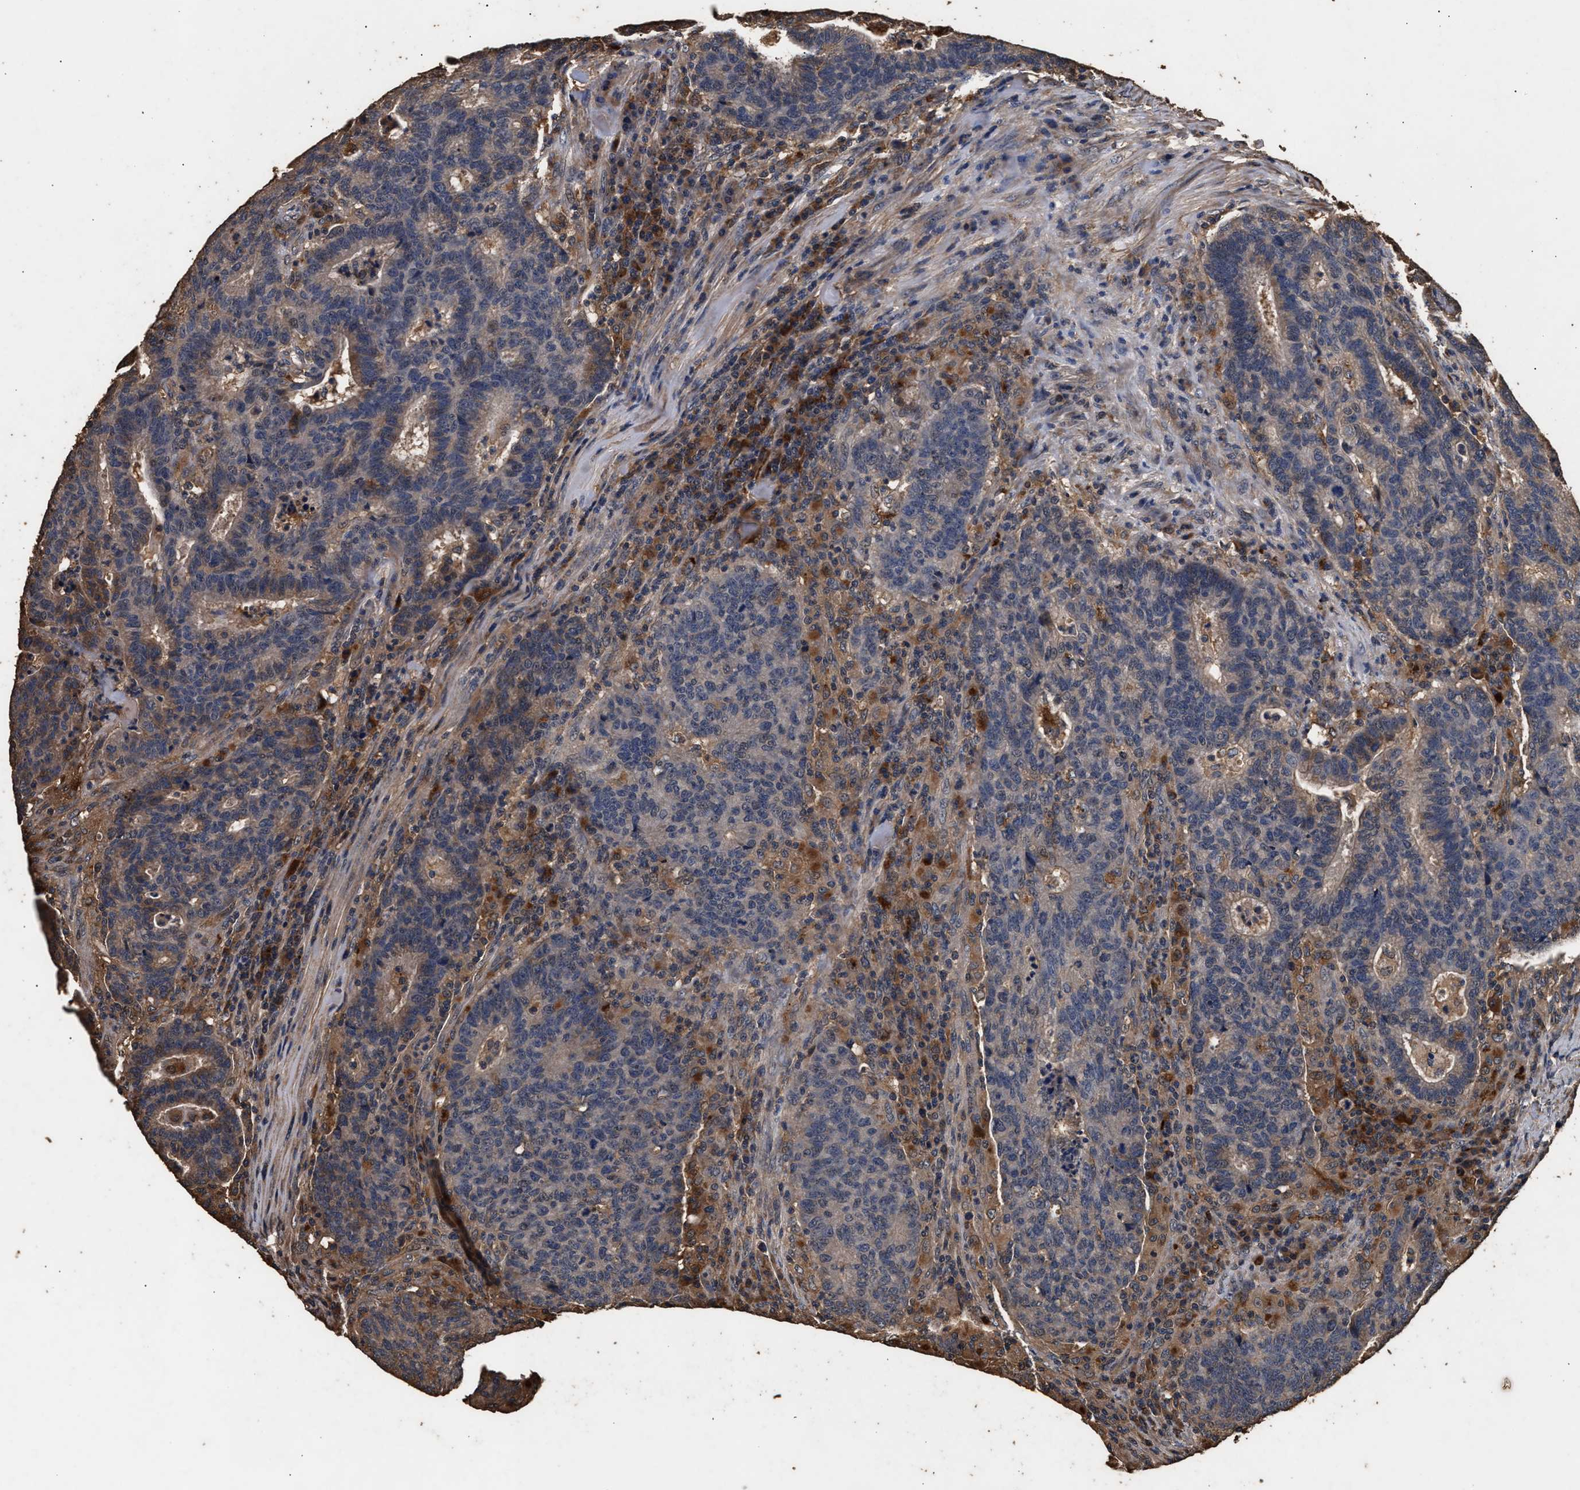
{"staining": {"intensity": "weak", "quantity": ">75%", "location": "cytoplasmic/membranous"}, "tissue": "colorectal cancer", "cell_type": "Tumor cells", "image_type": "cancer", "snomed": [{"axis": "morphology", "description": "Adenocarcinoma, NOS"}, {"axis": "topography", "description": "Colon"}], "caption": "Tumor cells show low levels of weak cytoplasmic/membranous positivity in about >75% of cells in human colorectal cancer.", "gene": "KYAT1", "patient": {"sex": "female", "age": 75}}